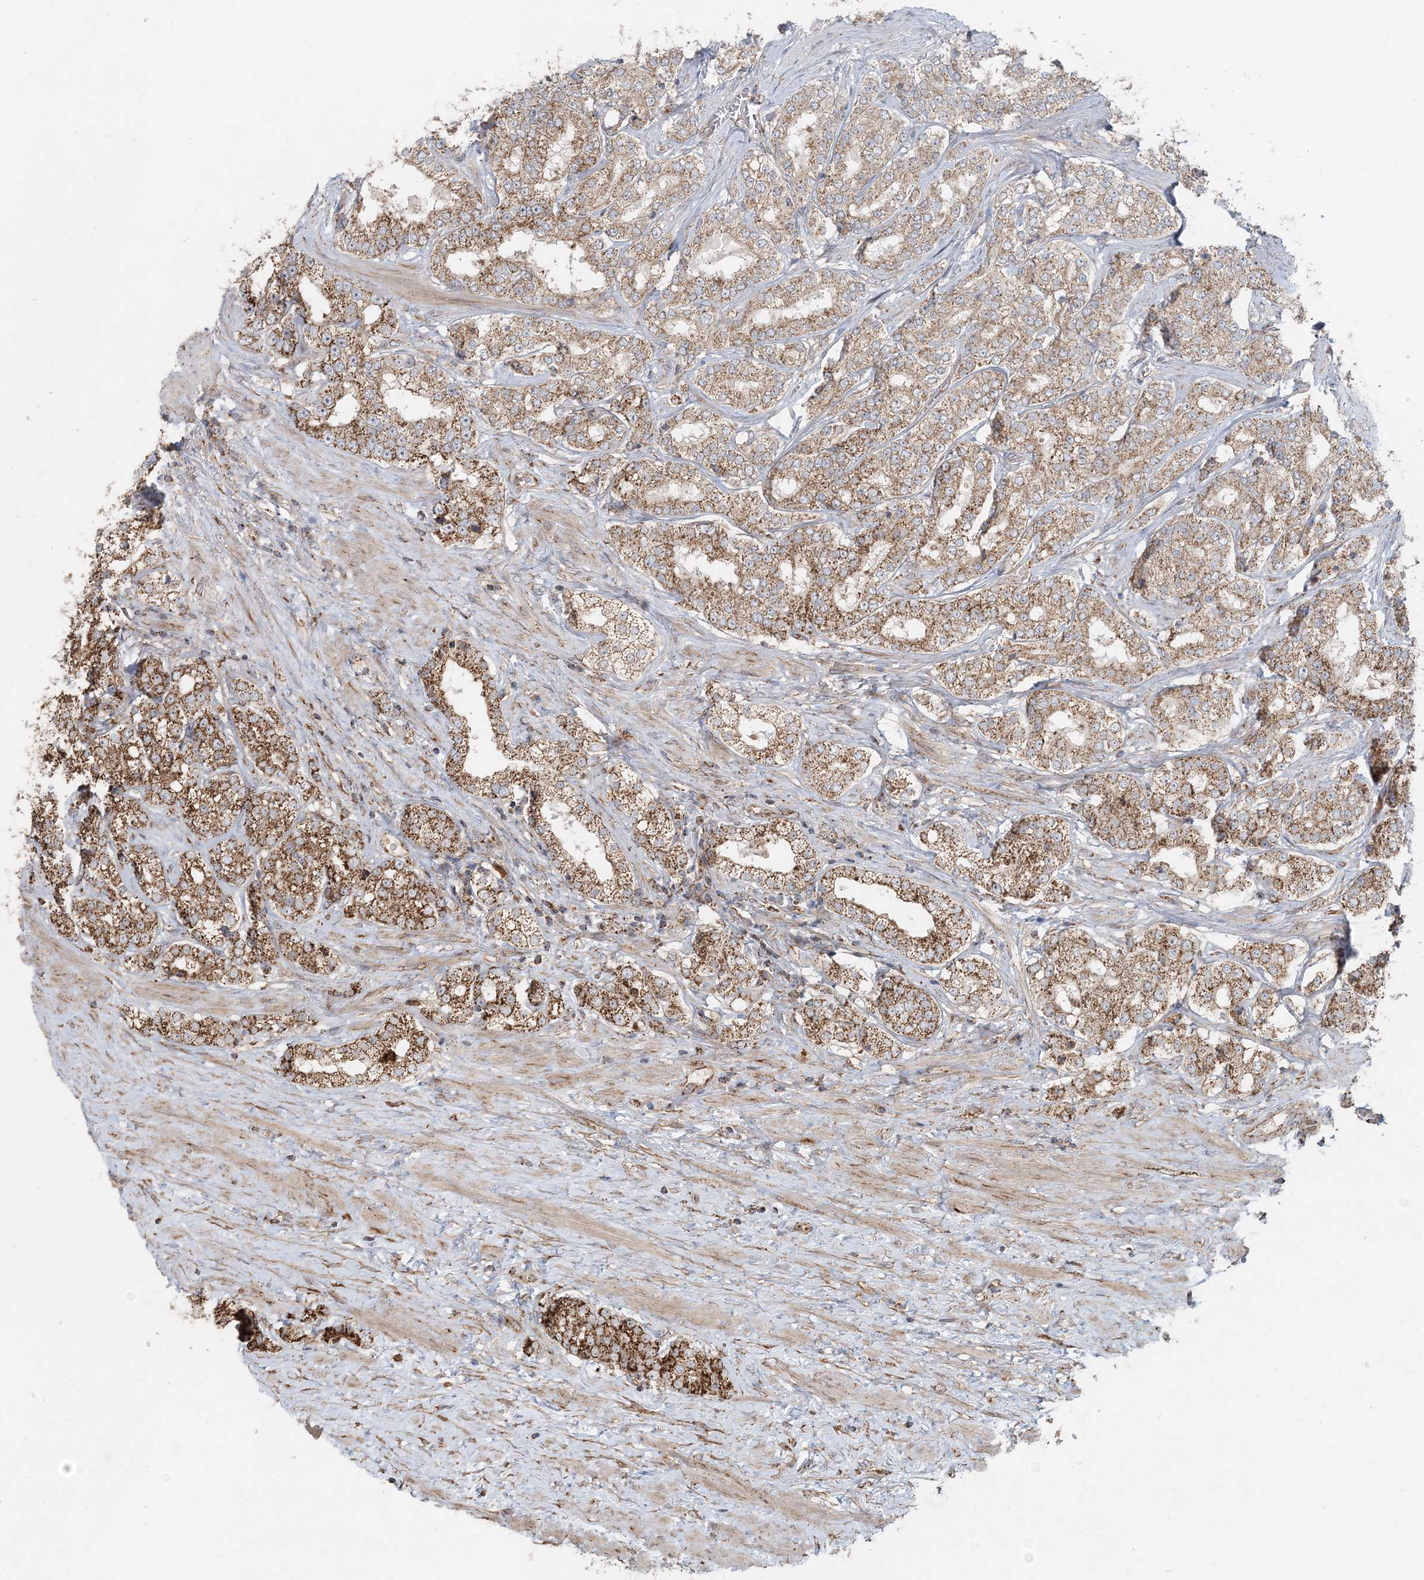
{"staining": {"intensity": "moderate", "quantity": ">75%", "location": "cytoplasmic/membranous"}, "tissue": "prostate cancer", "cell_type": "Tumor cells", "image_type": "cancer", "snomed": [{"axis": "morphology", "description": "Normal tissue, NOS"}, {"axis": "morphology", "description": "Adenocarcinoma, High grade"}, {"axis": "topography", "description": "Prostate"}], "caption": "Immunohistochemical staining of human prostate high-grade adenocarcinoma reveals medium levels of moderate cytoplasmic/membranous protein expression in approximately >75% of tumor cells.", "gene": "LRPPRC", "patient": {"sex": "male", "age": 83}}